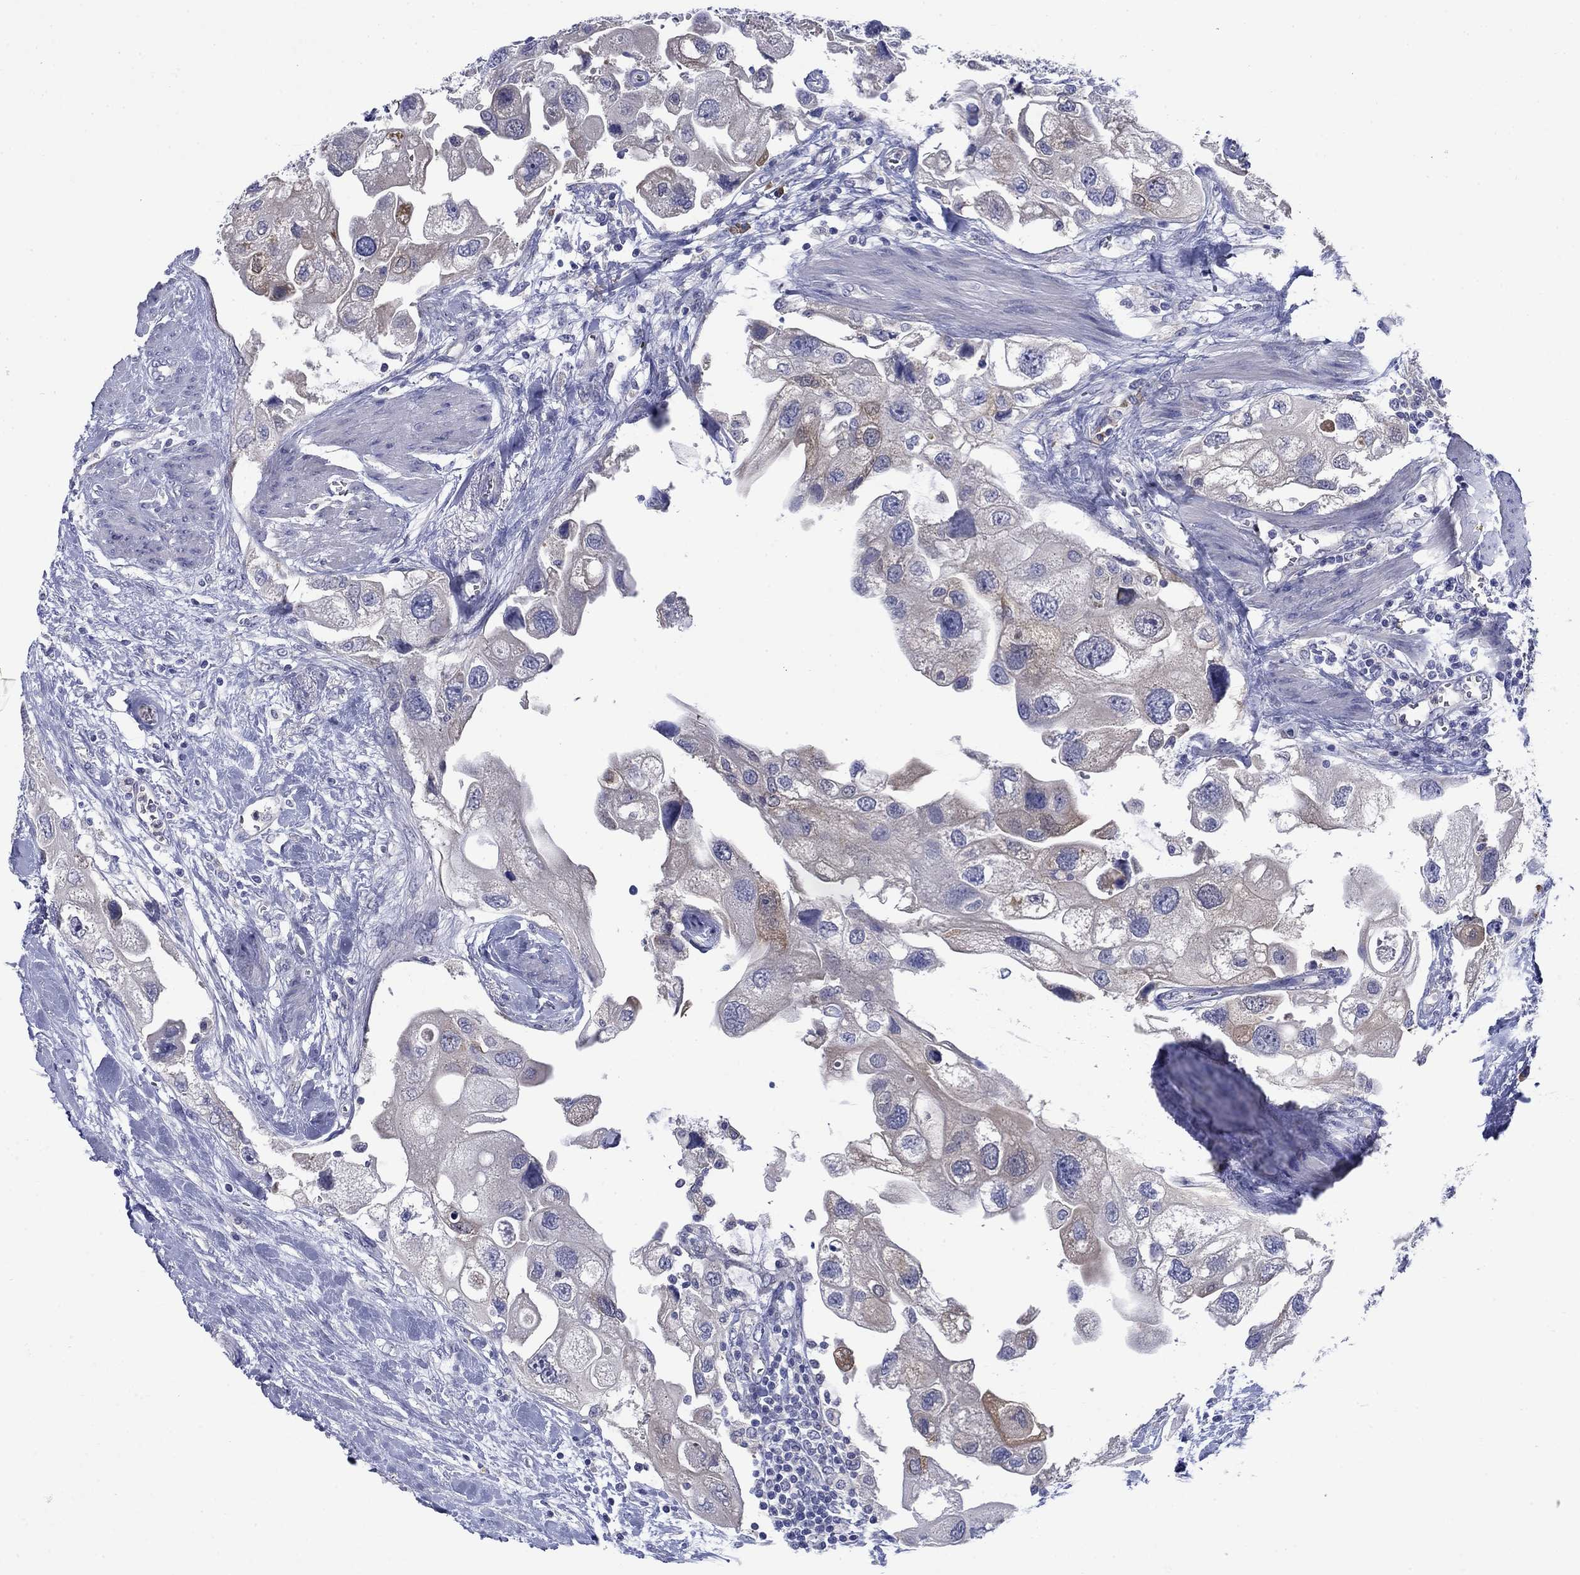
{"staining": {"intensity": "weak", "quantity": "<25%", "location": "cytoplasmic/membranous"}, "tissue": "urothelial cancer", "cell_type": "Tumor cells", "image_type": "cancer", "snomed": [{"axis": "morphology", "description": "Urothelial carcinoma, High grade"}, {"axis": "topography", "description": "Urinary bladder"}], "caption": "Tumor cells show no significant protein expression in high-grade urothelial carcinoma.", "gene": "SULT2B1", "patient": {"sex": "male", "age": 59}}